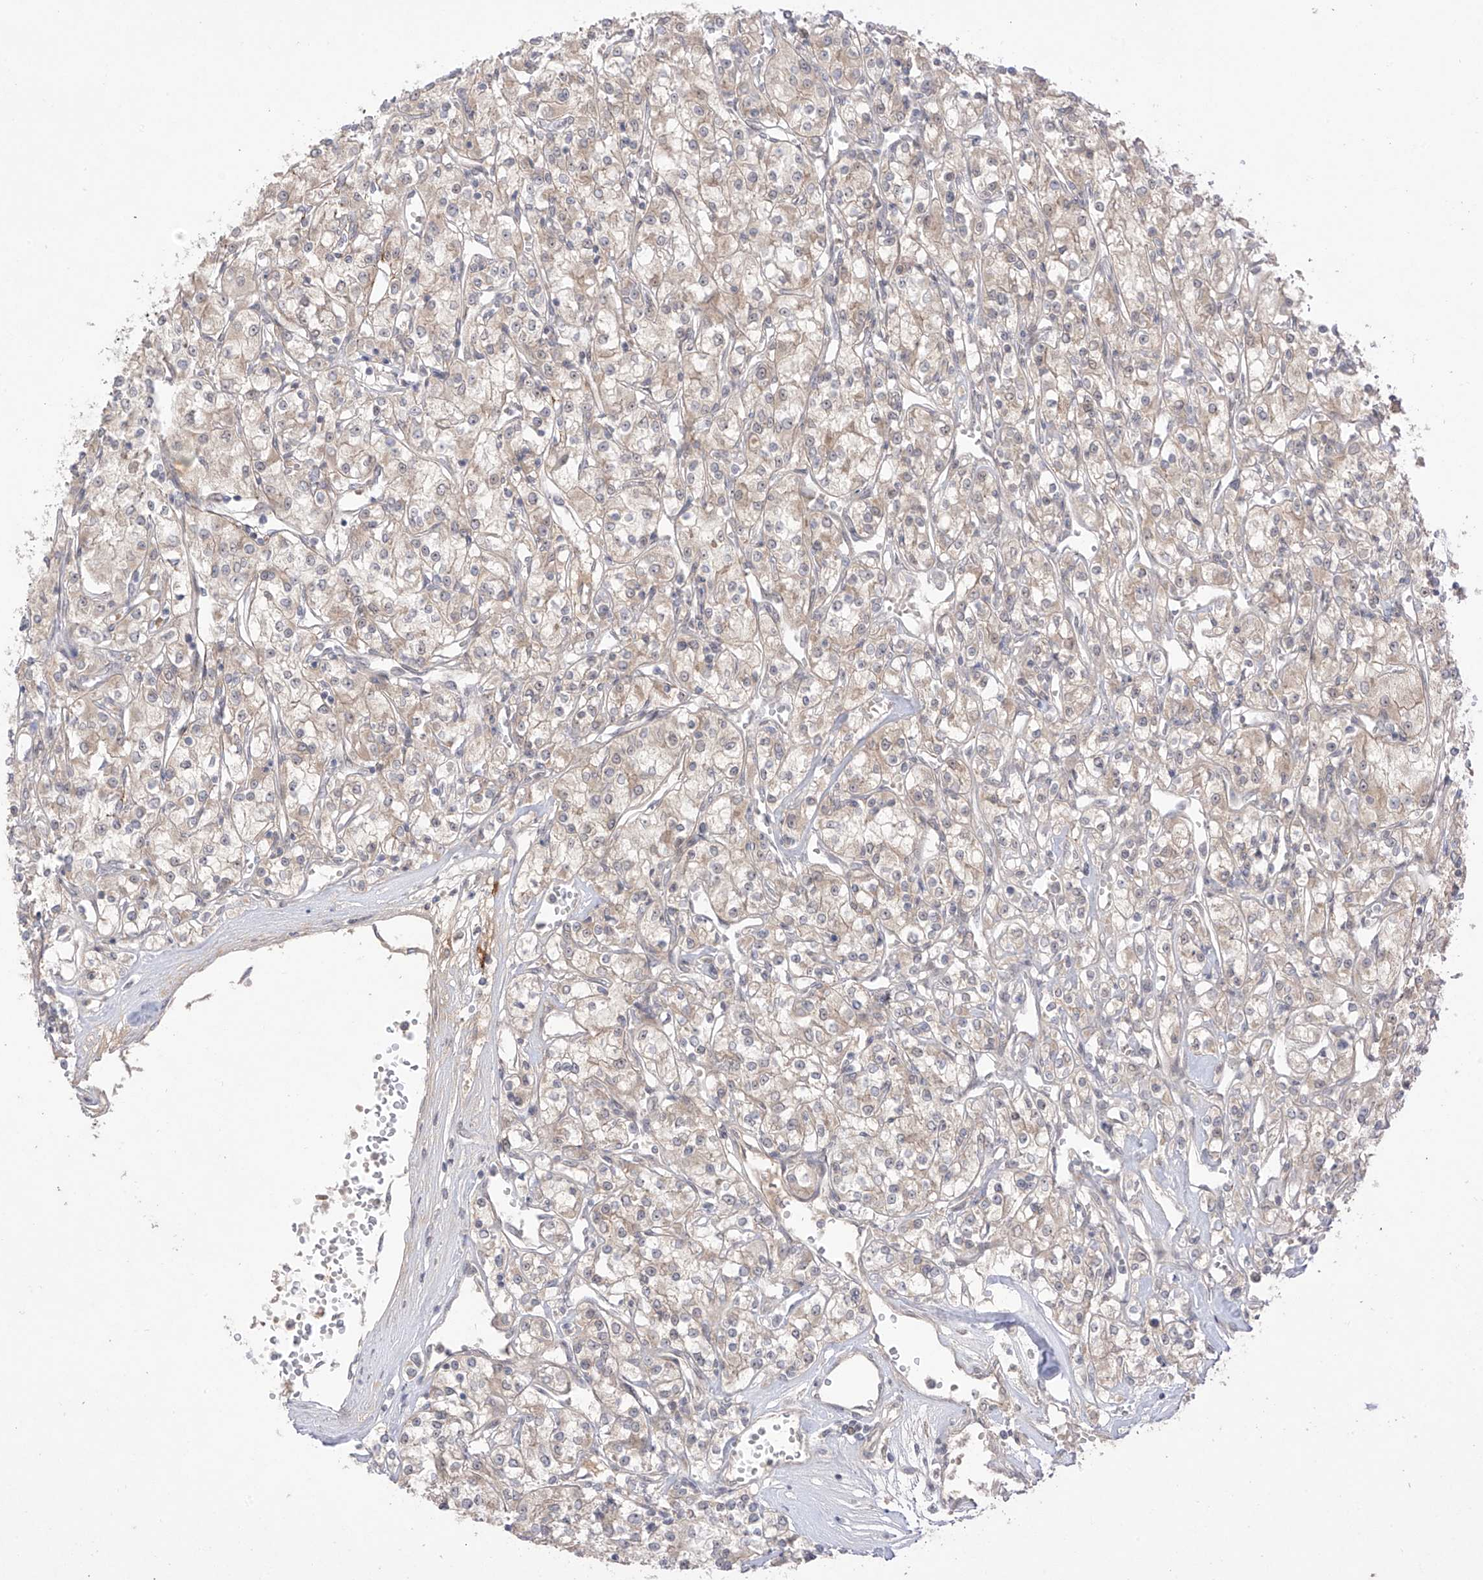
{"staining": {"intensity": "weak", "quantity": "25%-75%", "location": "cytoplasmic/membranous"}, "tissue": "renal cancer", "cell_type": "Tumor cells", "image_type": "cancer", "snomed": [{"axis": "morphology", "description": "Adenocarcinoma, NOS"}, {"axis": "topography", "description": "Kidney"}], "caption": "Human adenocarcinoma (renal) stained with a protein marker reveals weak staining in tumor cells.", "gene": "OGT", "patient": {"sex": "female", "age": 59}}